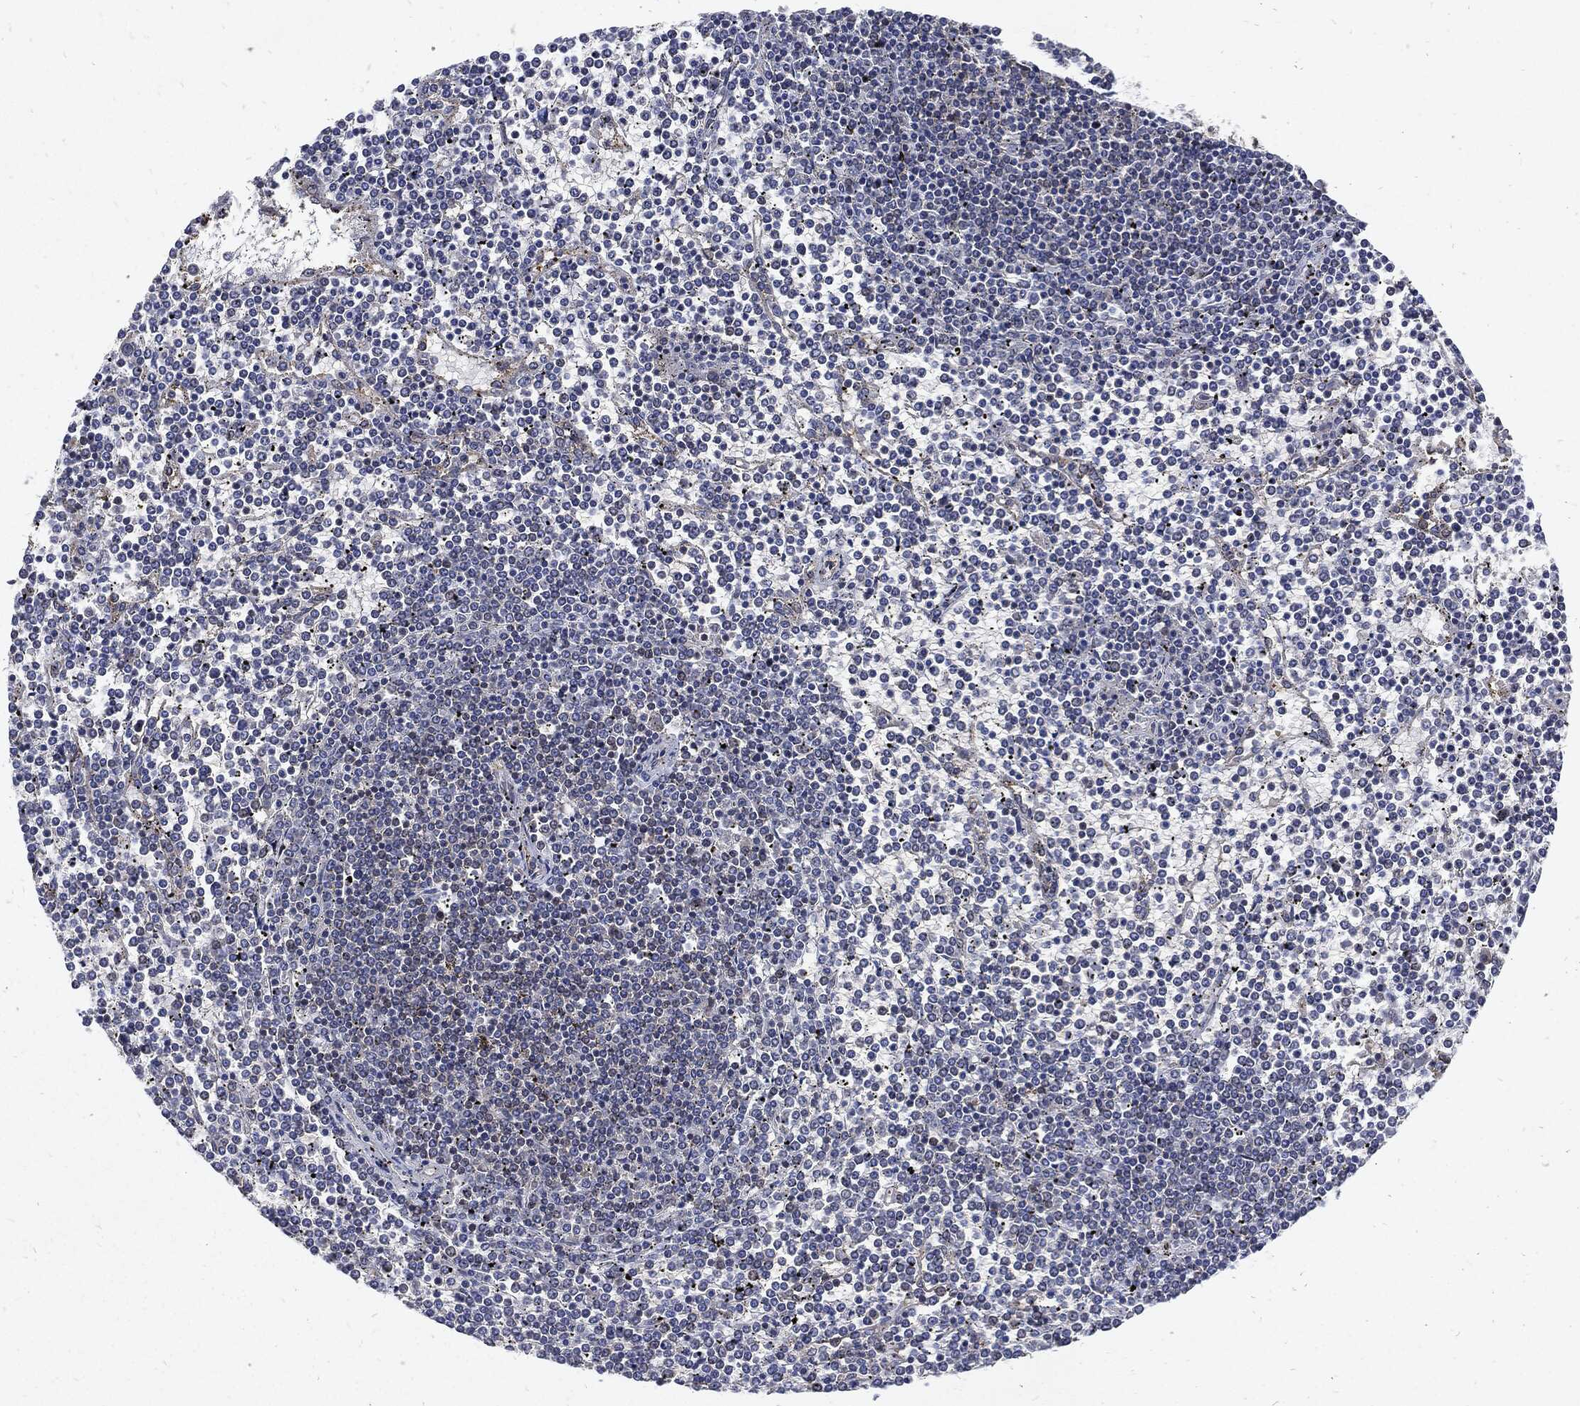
{"staining": {"intensity": "negative", "quantity": "none", "location": "none"}, "tissue": "lymphoma", "cell_type": "Tumor cells", "image_type": "cancer", "snomed": [{"axis": "morphology", "description": "Malignant lymphoma, non-Hodgkin's type, Low grade"}, {"axis": "topography", "description": "Spleen"}], "caption": "A high-resolution photomicrograph shows immunohistochemistry (IHC) staining of malignant lymphoma, non-Hodgkin's type (low-grade), which shows no significant staining in tumor cells.", "gene": "DCTN1", "patient": {"sex": "female", "age": 19}}